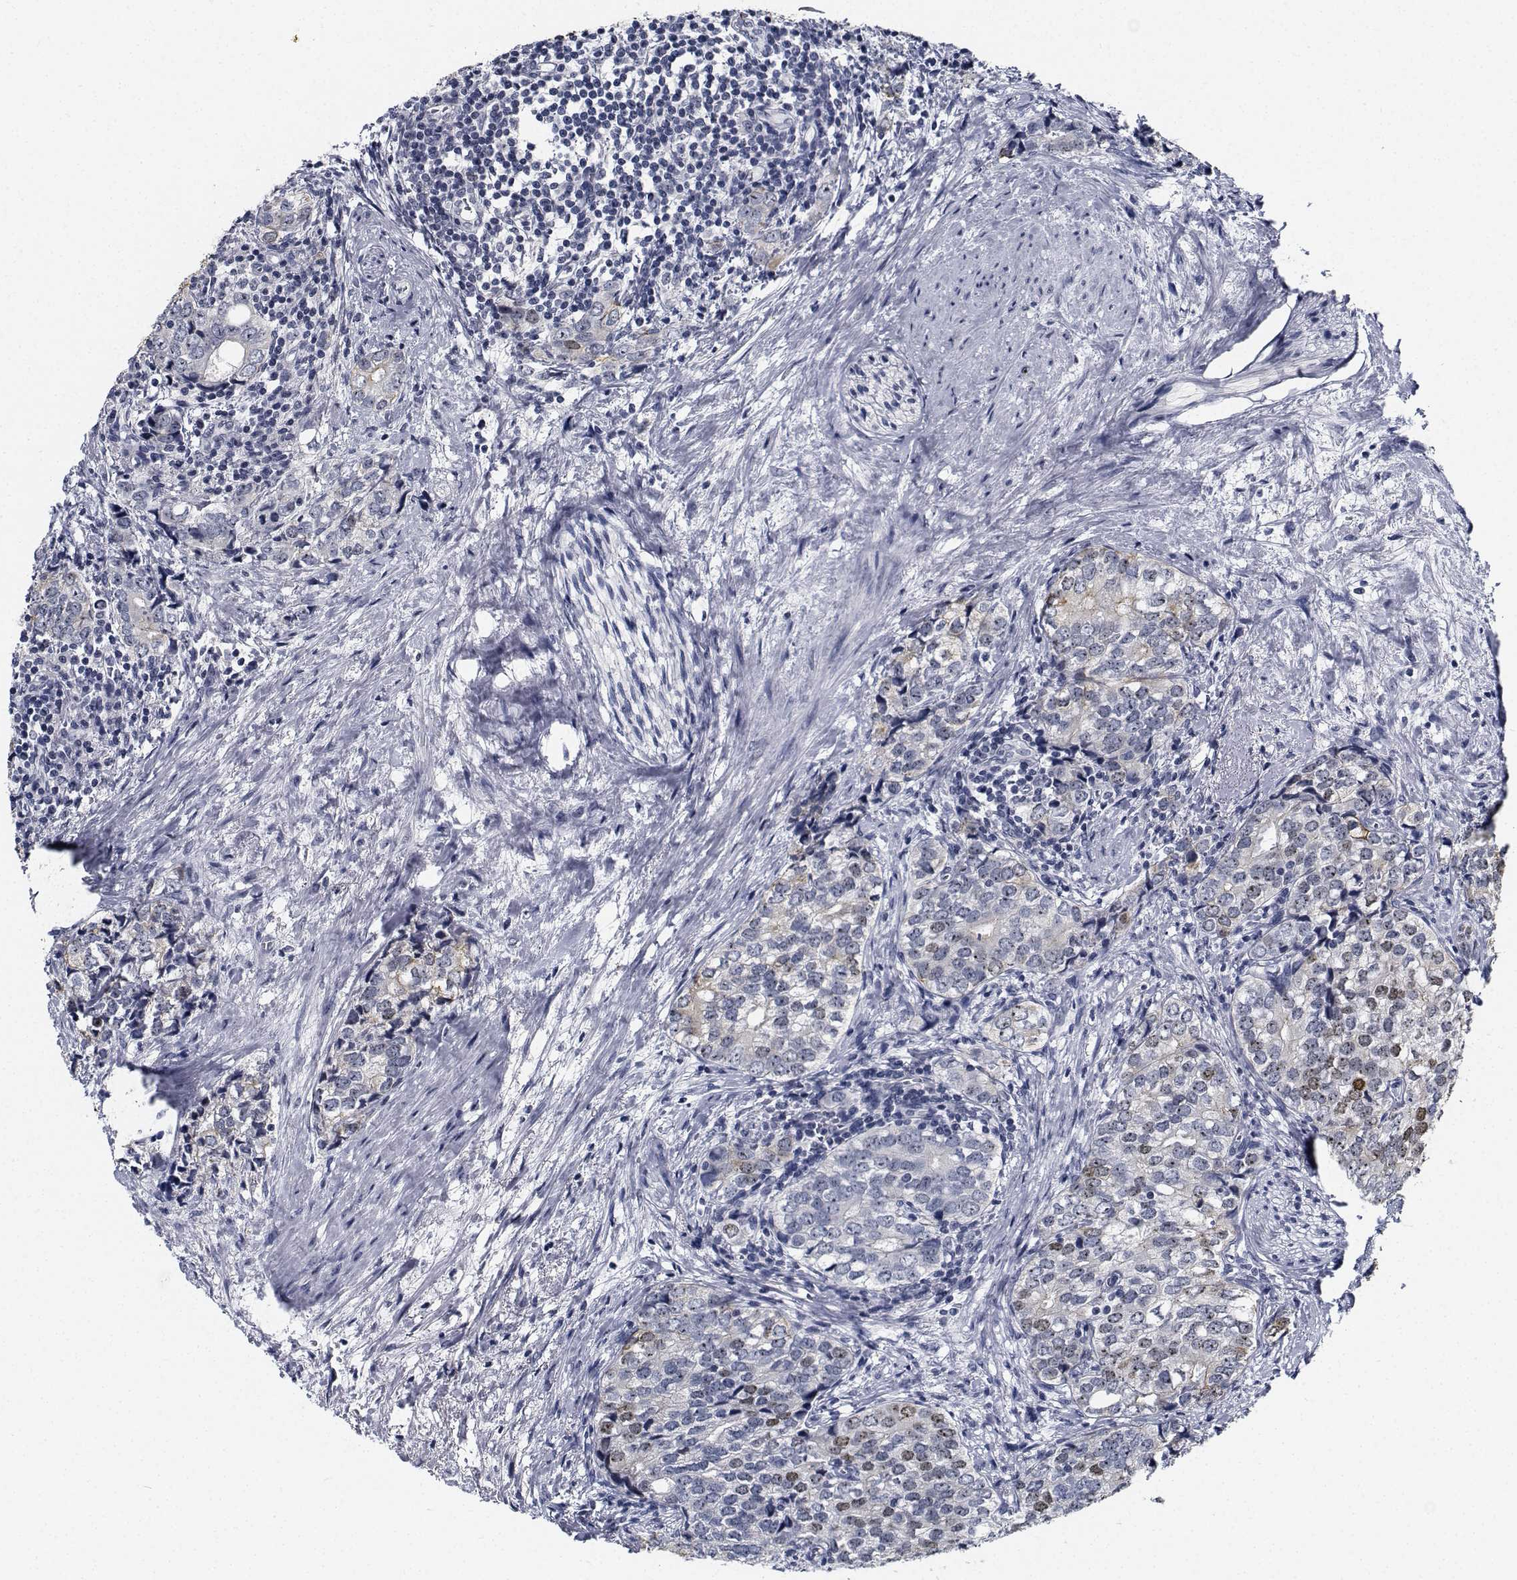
{"staining": {"intensity": "negative", "quantity": "none", "location": "none"}, "tissue": "prostate cancer", "cell_type": "Tumor cells", "image_type": "cancer", "snomed": [{"axis": "morphology", "description": "Adenocarcinoma, NOS"}, {"axis": "topography", "description": "Prostate and seminal vesicle, NOS"}], "caption": "IHC histopathology image of neoplastic tissue: prostate cancer (adenocarcinoma) stained with DAB shows no significant protein positivity in tumor cells. The staining is performed using DAB (3,3'-diaminobenzidine) brown chromogen with nuclei counter-stained in using hematoxylin.", "gene": "NVL", "patient": {"sex": "male", "age": 63}}